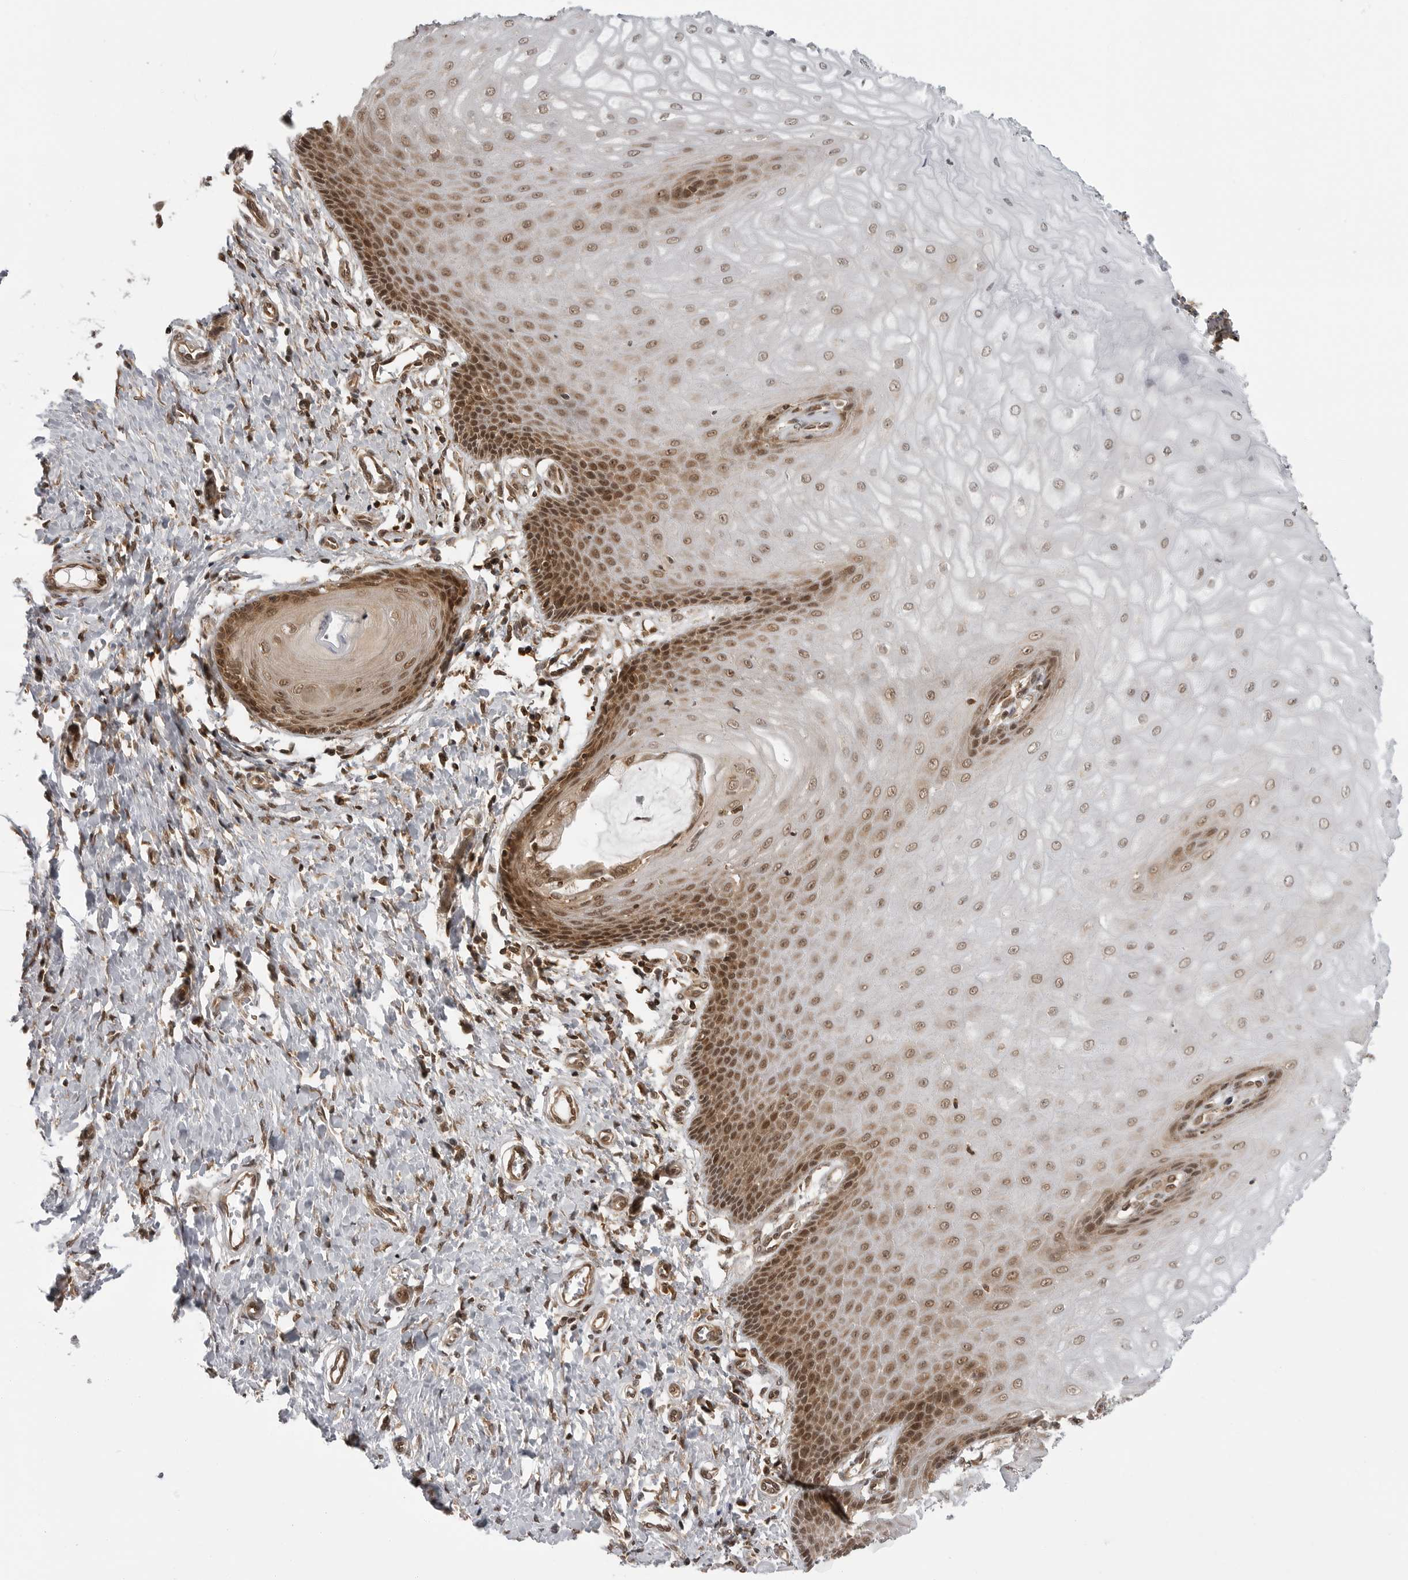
{"staining": {"intensity": "moderate", "quantity": ">75%", "location": "cytoplasmic/membranous,nuclear"}, "tissue": "cervix", "cell_type": "Glandular cells", "image_type": "normal", "snomed": [{"axis": "morphology", "description": "Normal tissue, NOS"}, {"axis": "topography", "description": "Cervix"}], "caption": "High-magnification brightfield microscopy of normal cervix stained with DAB (brown) and counterstained with hematoxylin (blue). glandular cells exhibit moderate cytoplasmic/membranous,nuclear positivity is identified in approximately>75% of cells. The staining was performed using DAB, with brown indicating positive protein expression. Nuclei are stained blue with hematoxylin.", "gene": "SZRD1", "patient": {"sex": "female", "age": 55}}